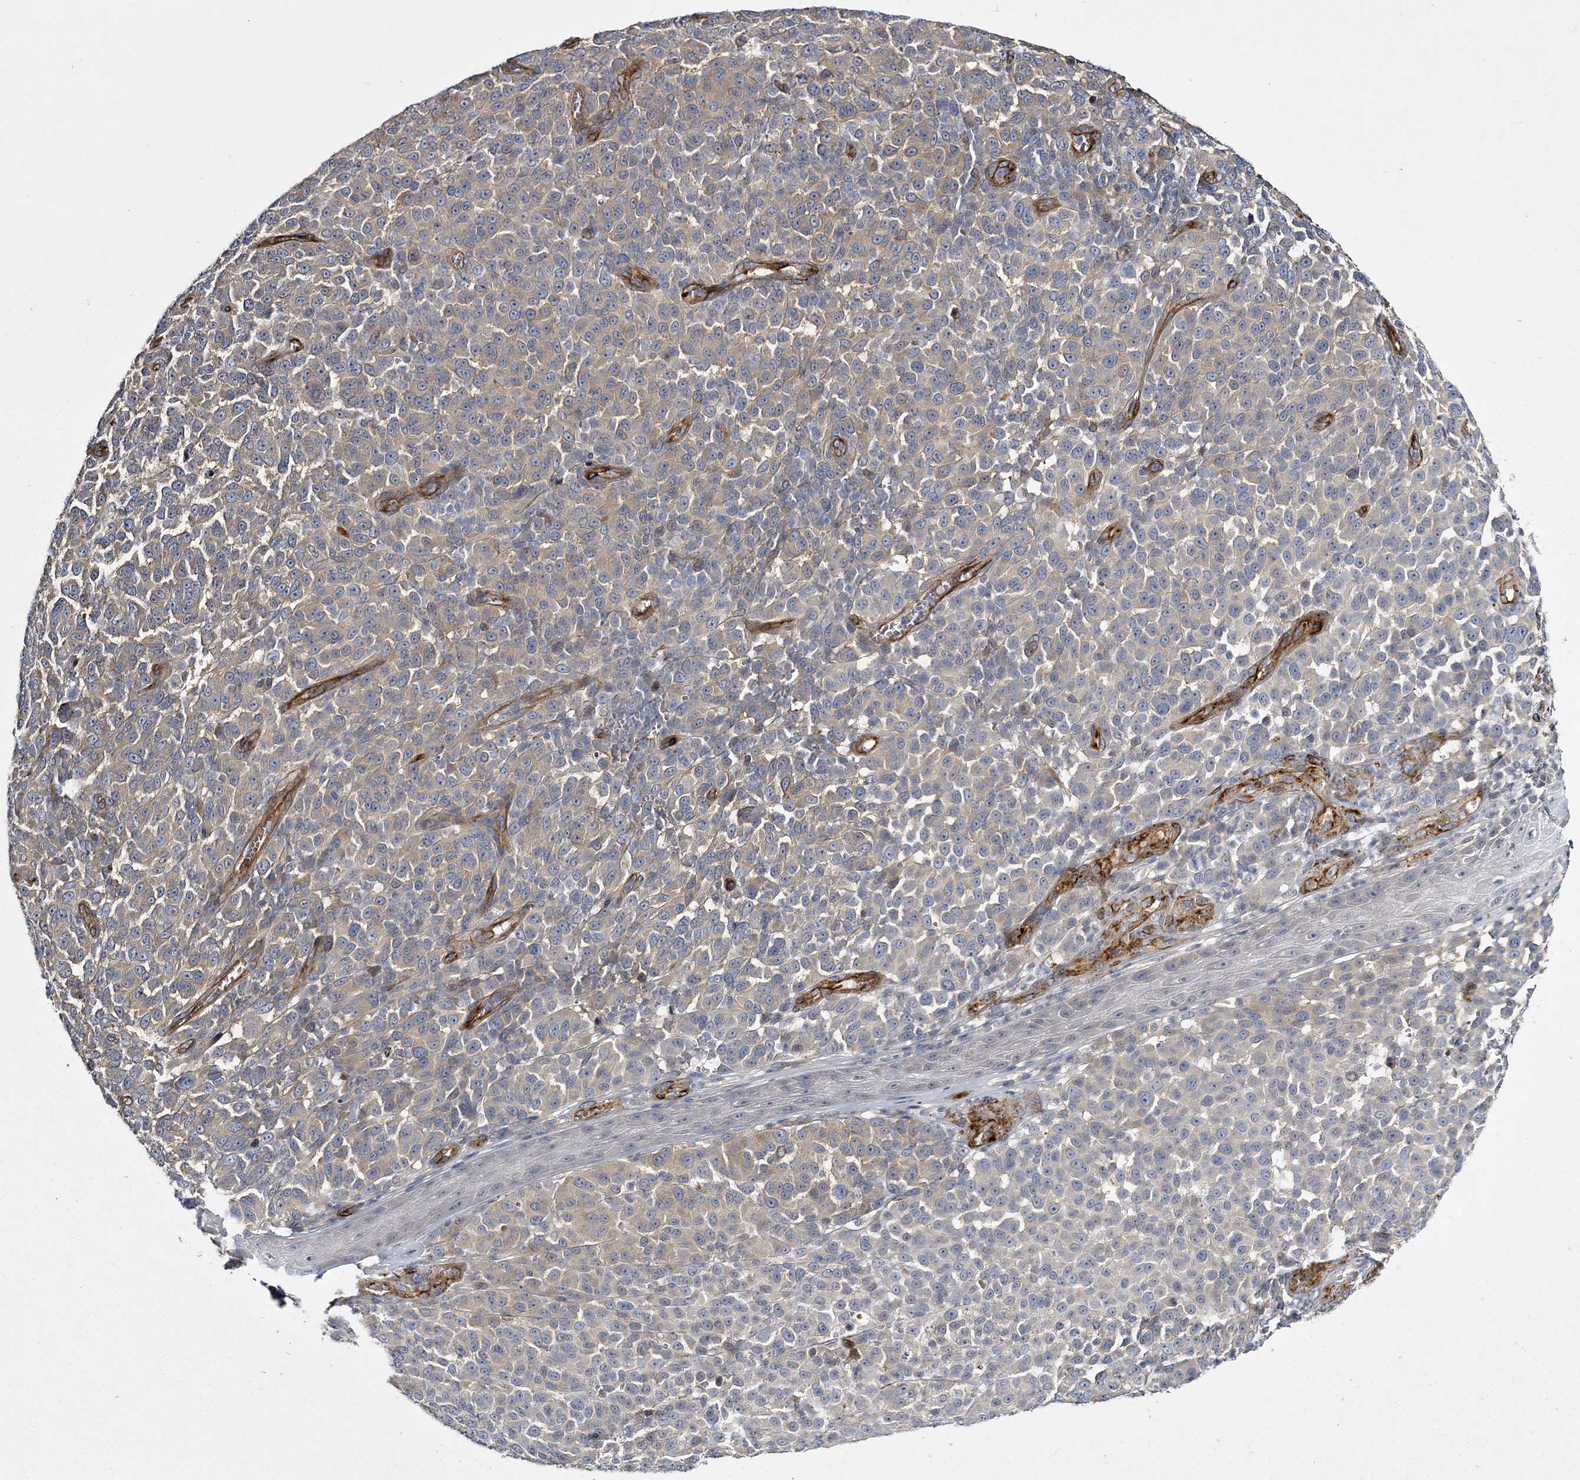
{"staining": {"intensity": "weak", "quantity": "<25%", "location": "cytoplasmic/membranous"}, "tissue": "melanoma", "cell_type": "Tumor cells", "image_type": "cancer", "snomed": [{"axis": "morphology", "description": "Malignant melanoma, NOS"}, {"axis": "topography", "description": "Skin"}], "caption": "Melanoma stained for a protein using immunohistochemistry reveals no positivity tumor cells.", "gene": "CALN1", "patient": {"sex": "male", "age": 49}}